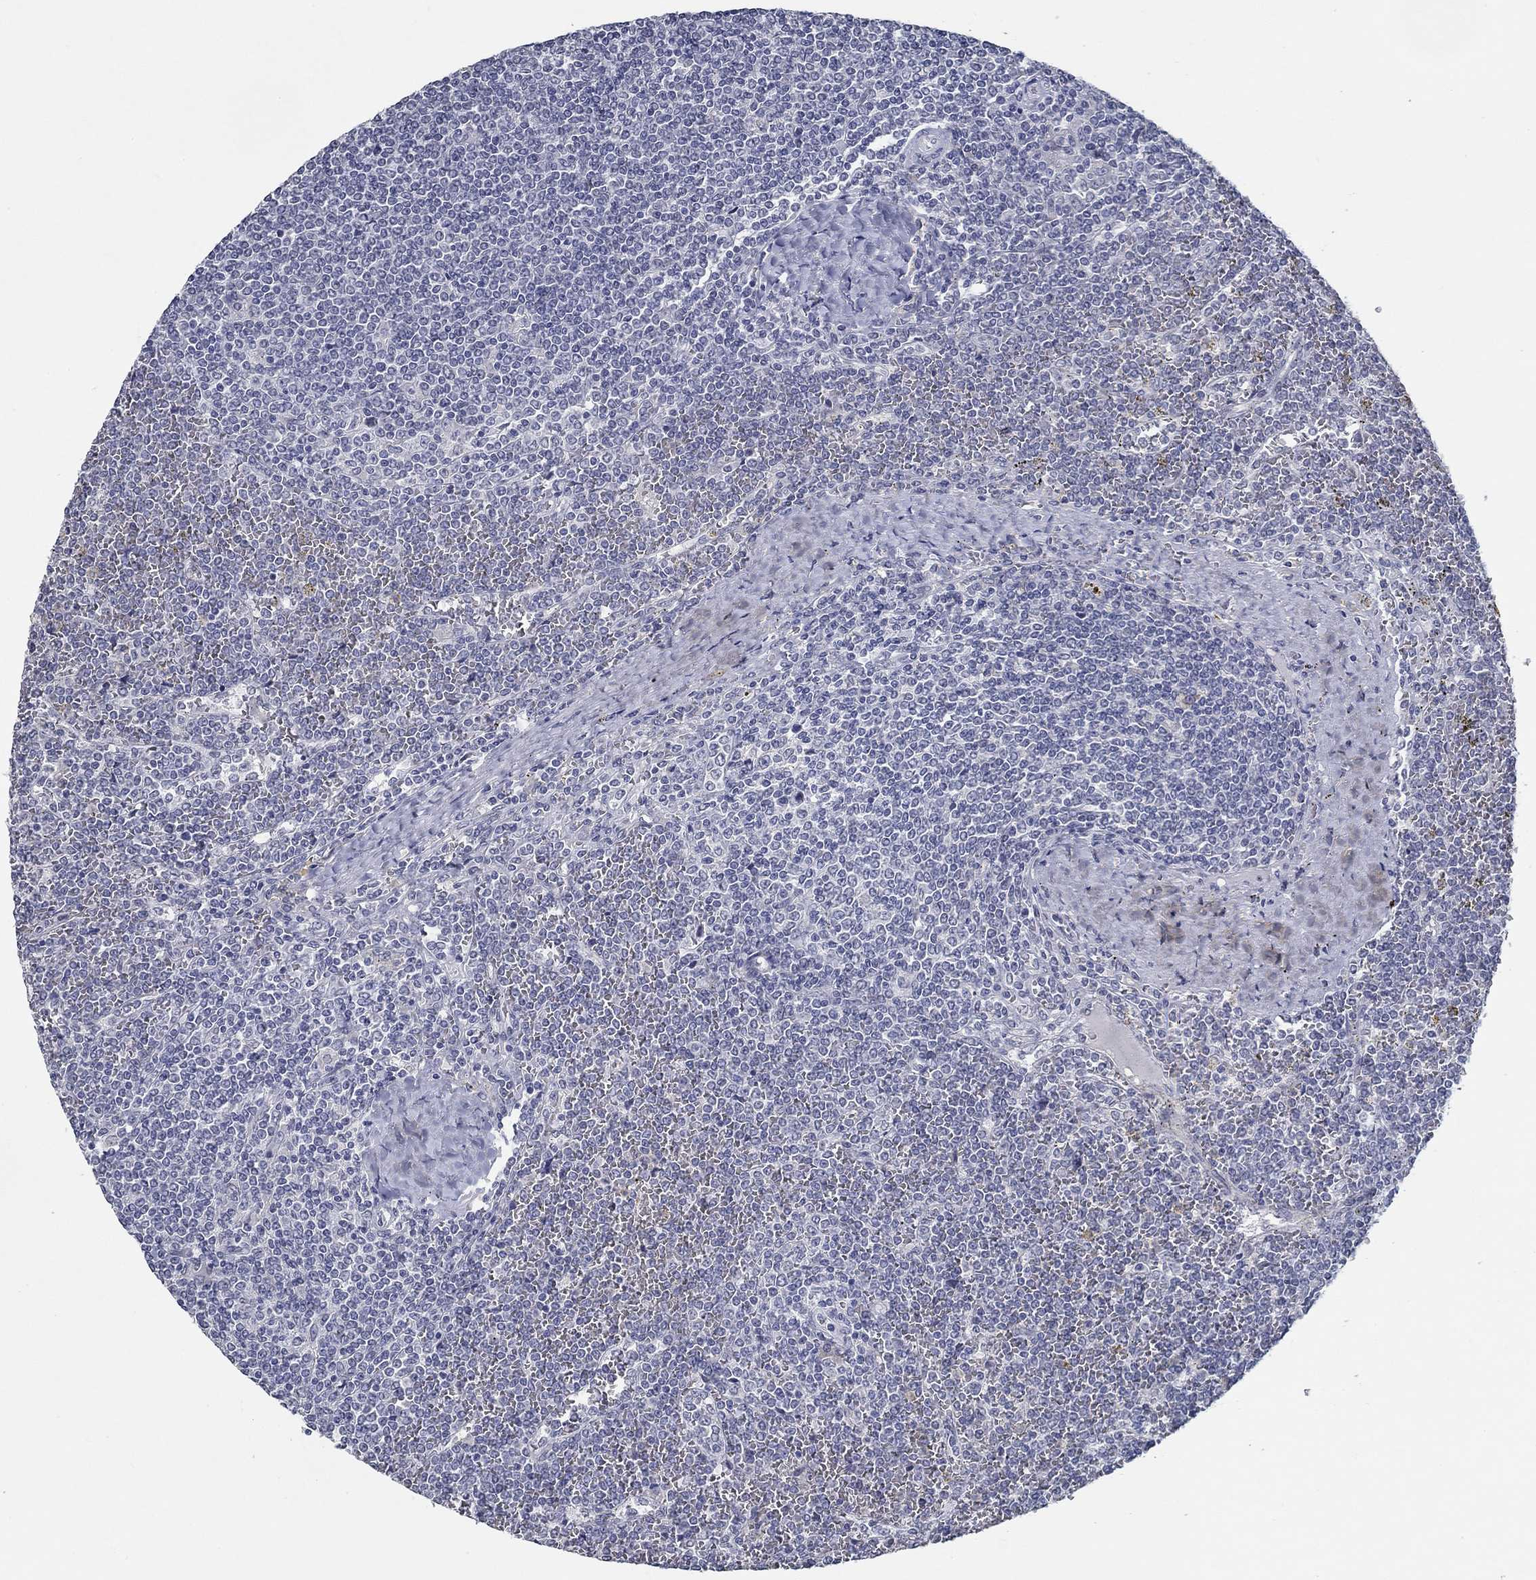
{"staining": {"intensity": "negative", "quantity": "none", "location": "none"}, "tissue": "lymphoma", "cell_type": "Tumor cells", "image_type": "cancer", "snomed": [{"axis": "morphology", "description": "Malignant lymphoma, non-Hodgkin's type, Low grade"}, {"axis": "topography", "description": "Spleen"}], "caption": "This histopathology image is of malignant lymphoma, non-Hodgkin's type (low-grade) stained with IHC to label a protein in brown with the nuclei are counter-stained blue. There is no positivity in tumor cells.", "gene": "NUP155", "patient": {"sex": "female", "age": 19}}